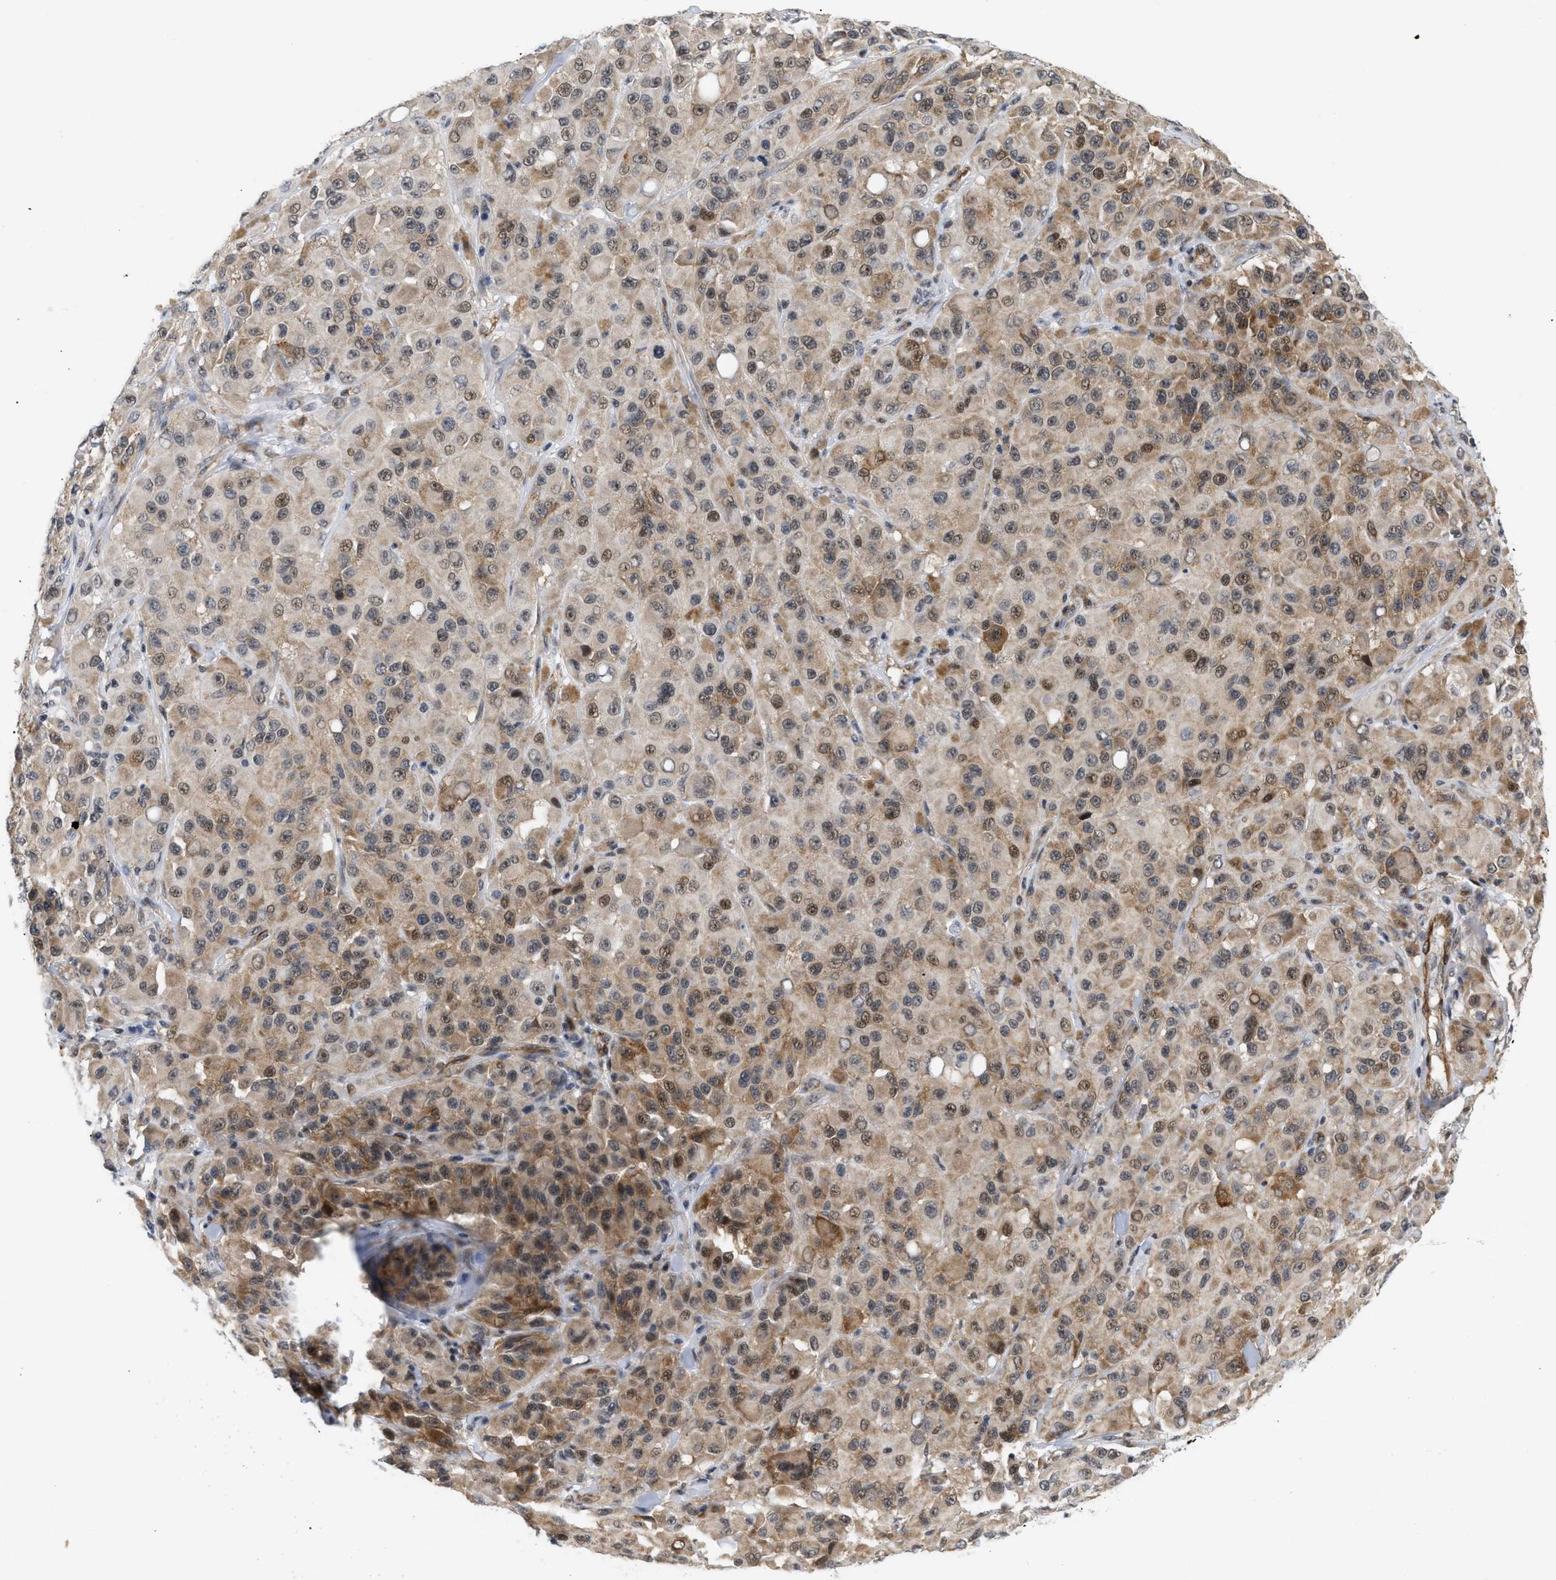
{"staining": {"intensity": "moderate", "quantity": ">75%", "location": "cytoplasmic/membranous,nuclear"}, "tissue": "melanoma", "cell_type": "Tumor cells", "image_type": "cancer", "snomed": [{"axis": "morphology", "description": "Malignant melanoma, NOS"}, {"axis": "topography", "description": "Skin"}], "caption": "This image demonstrates immunohistochemistry (IHC) staining of melanoma, with medium moderate cytoplasmic/membranous and nuclear expression in approximately >75% of tumor cells.", "gene": "GPRASP2", "patient": {"sex": "male", "age": 84}}